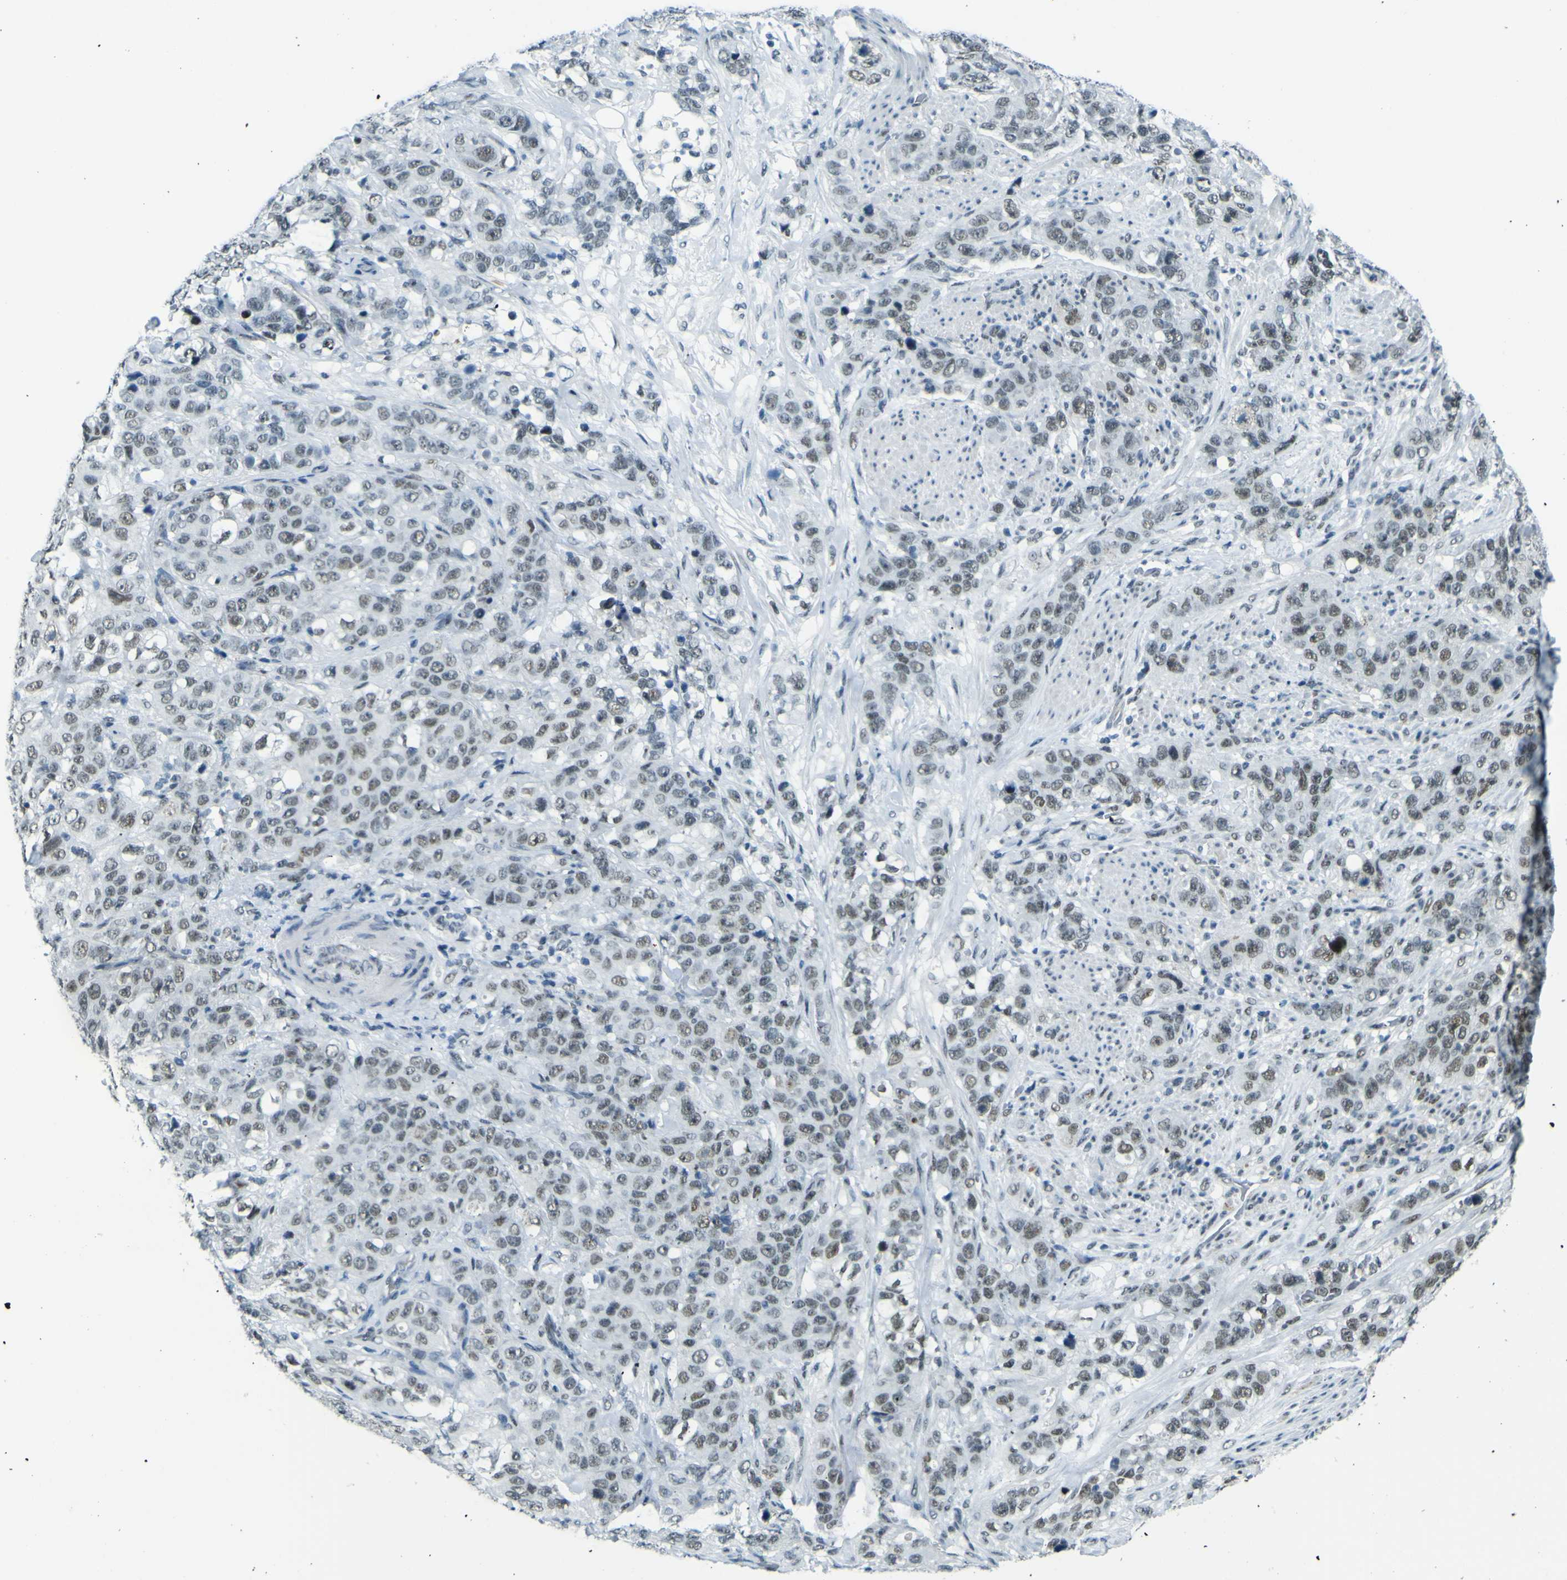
{"staining": {"intensity": "moderate", "quantity": ">75%", "location": "nuclear"}, "tissue": "stomach cancer", "cell_type": "Tumor cells", "image_type": "cancer", "snomed": [{"axis": "morphology", "description": "Adenocarcinoma, NOS"}, {"axis": "topography", "description": "Stomach"}], "caption": "A medium amount of moderate nuclear expression is appreciated in about >75% of tumor cells in adenocarcinoma (stomach) tissue.", "gene": "CEBPG", "patient": {"sex": "male", "age": 48}}